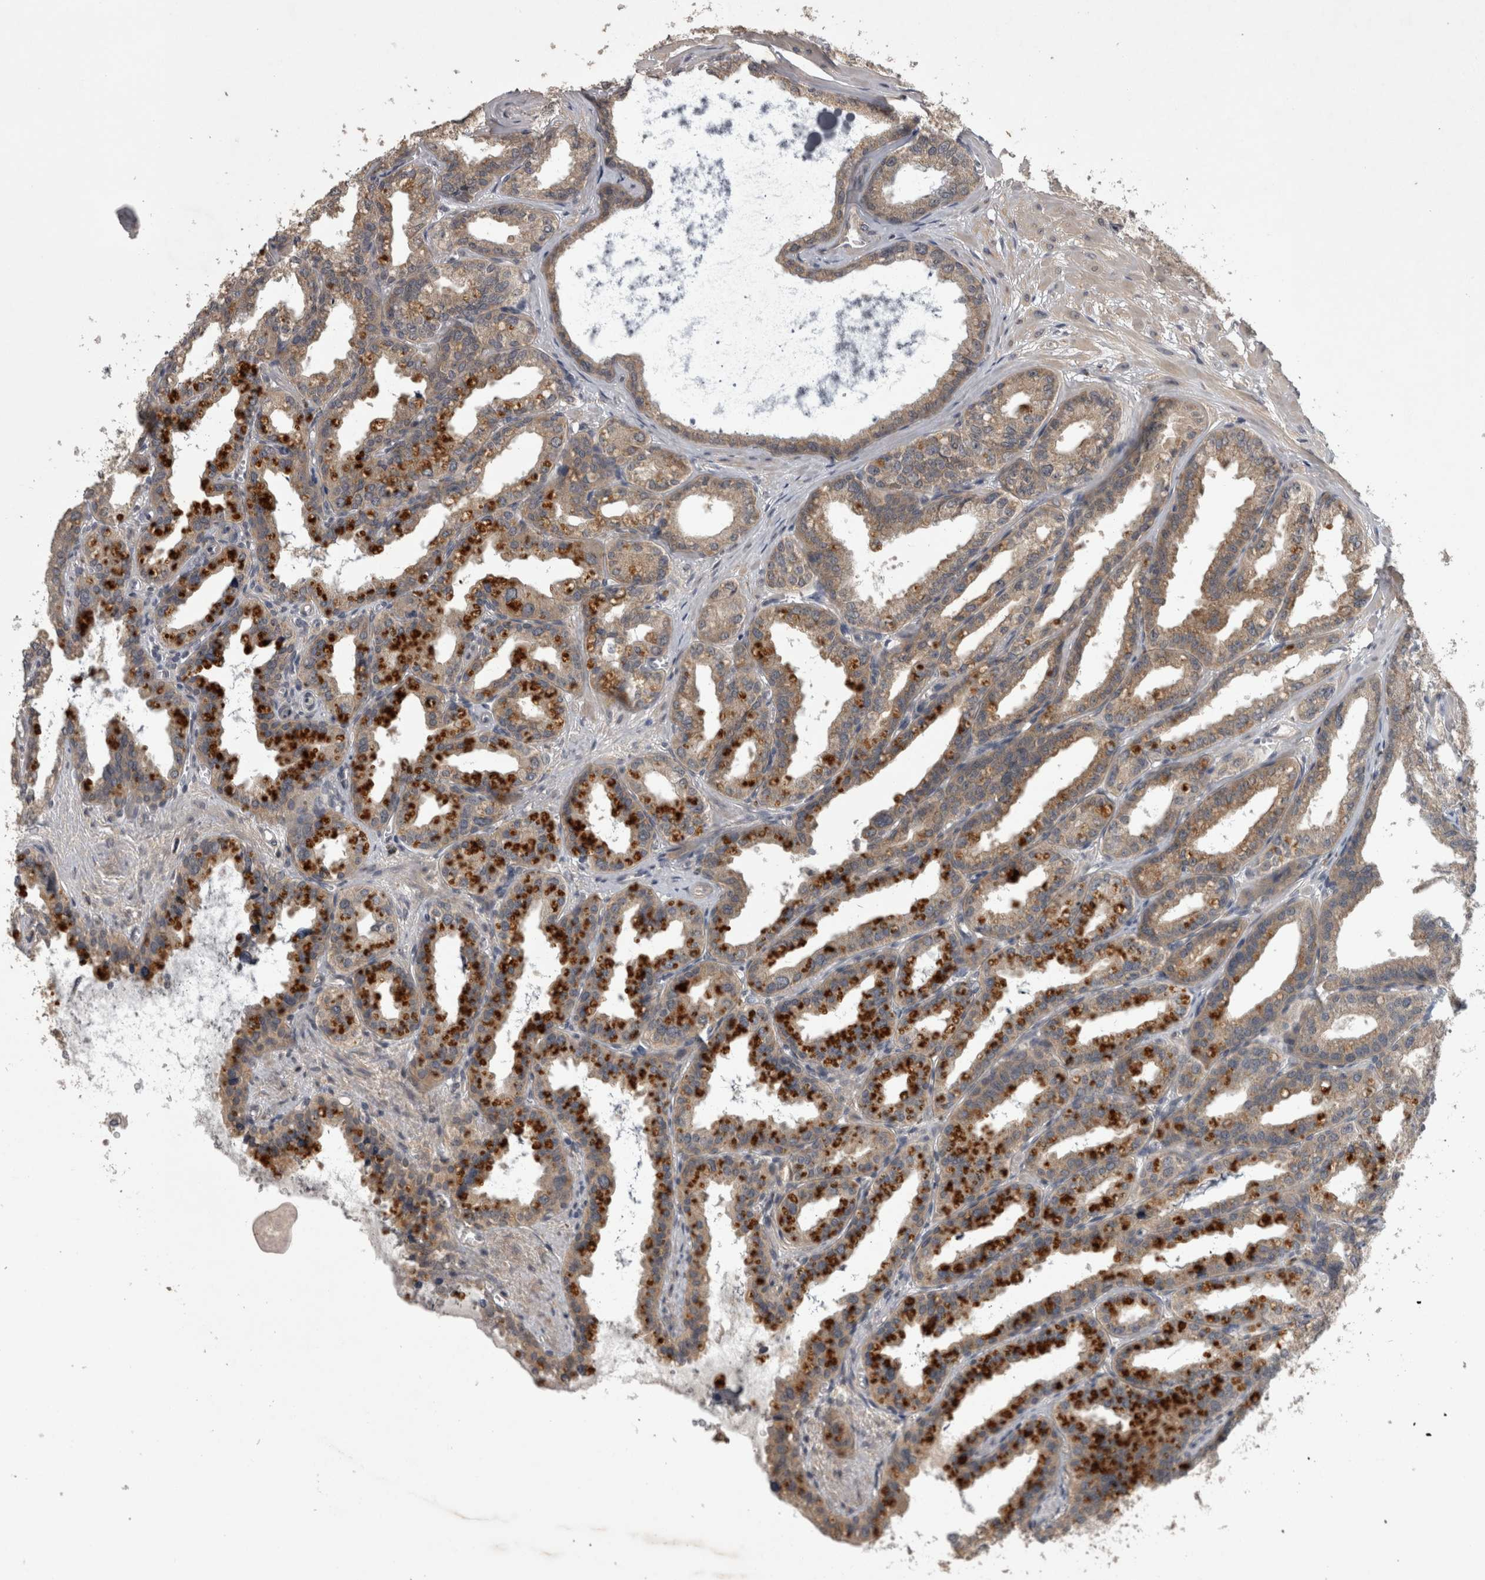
{"staining": {"intensity": "moderate", "quantity": ">75%", "location": "cytoplasmic/membranous"}, "tissue": "seminal vesicle", "cell_type": "Glandular cells", "image_type": "normal", "snomed": [{"axis": "morphology", "description": "Normal tissue, NOS"}, {"axis": "topography", "description": "Prostate"}, {"axis": "topography", "description": "Seminal veicle"}], "caption": "DAB (3,3'-diaminobenzidine) immunohistochemical staining of unremarkable seminal vesicle reveals moderate cytoplasmic/membranous protein positivity in about >75% of glandular cells.", "gene": "ZNF114", "patient": {"sex": "male", "age": 51}}